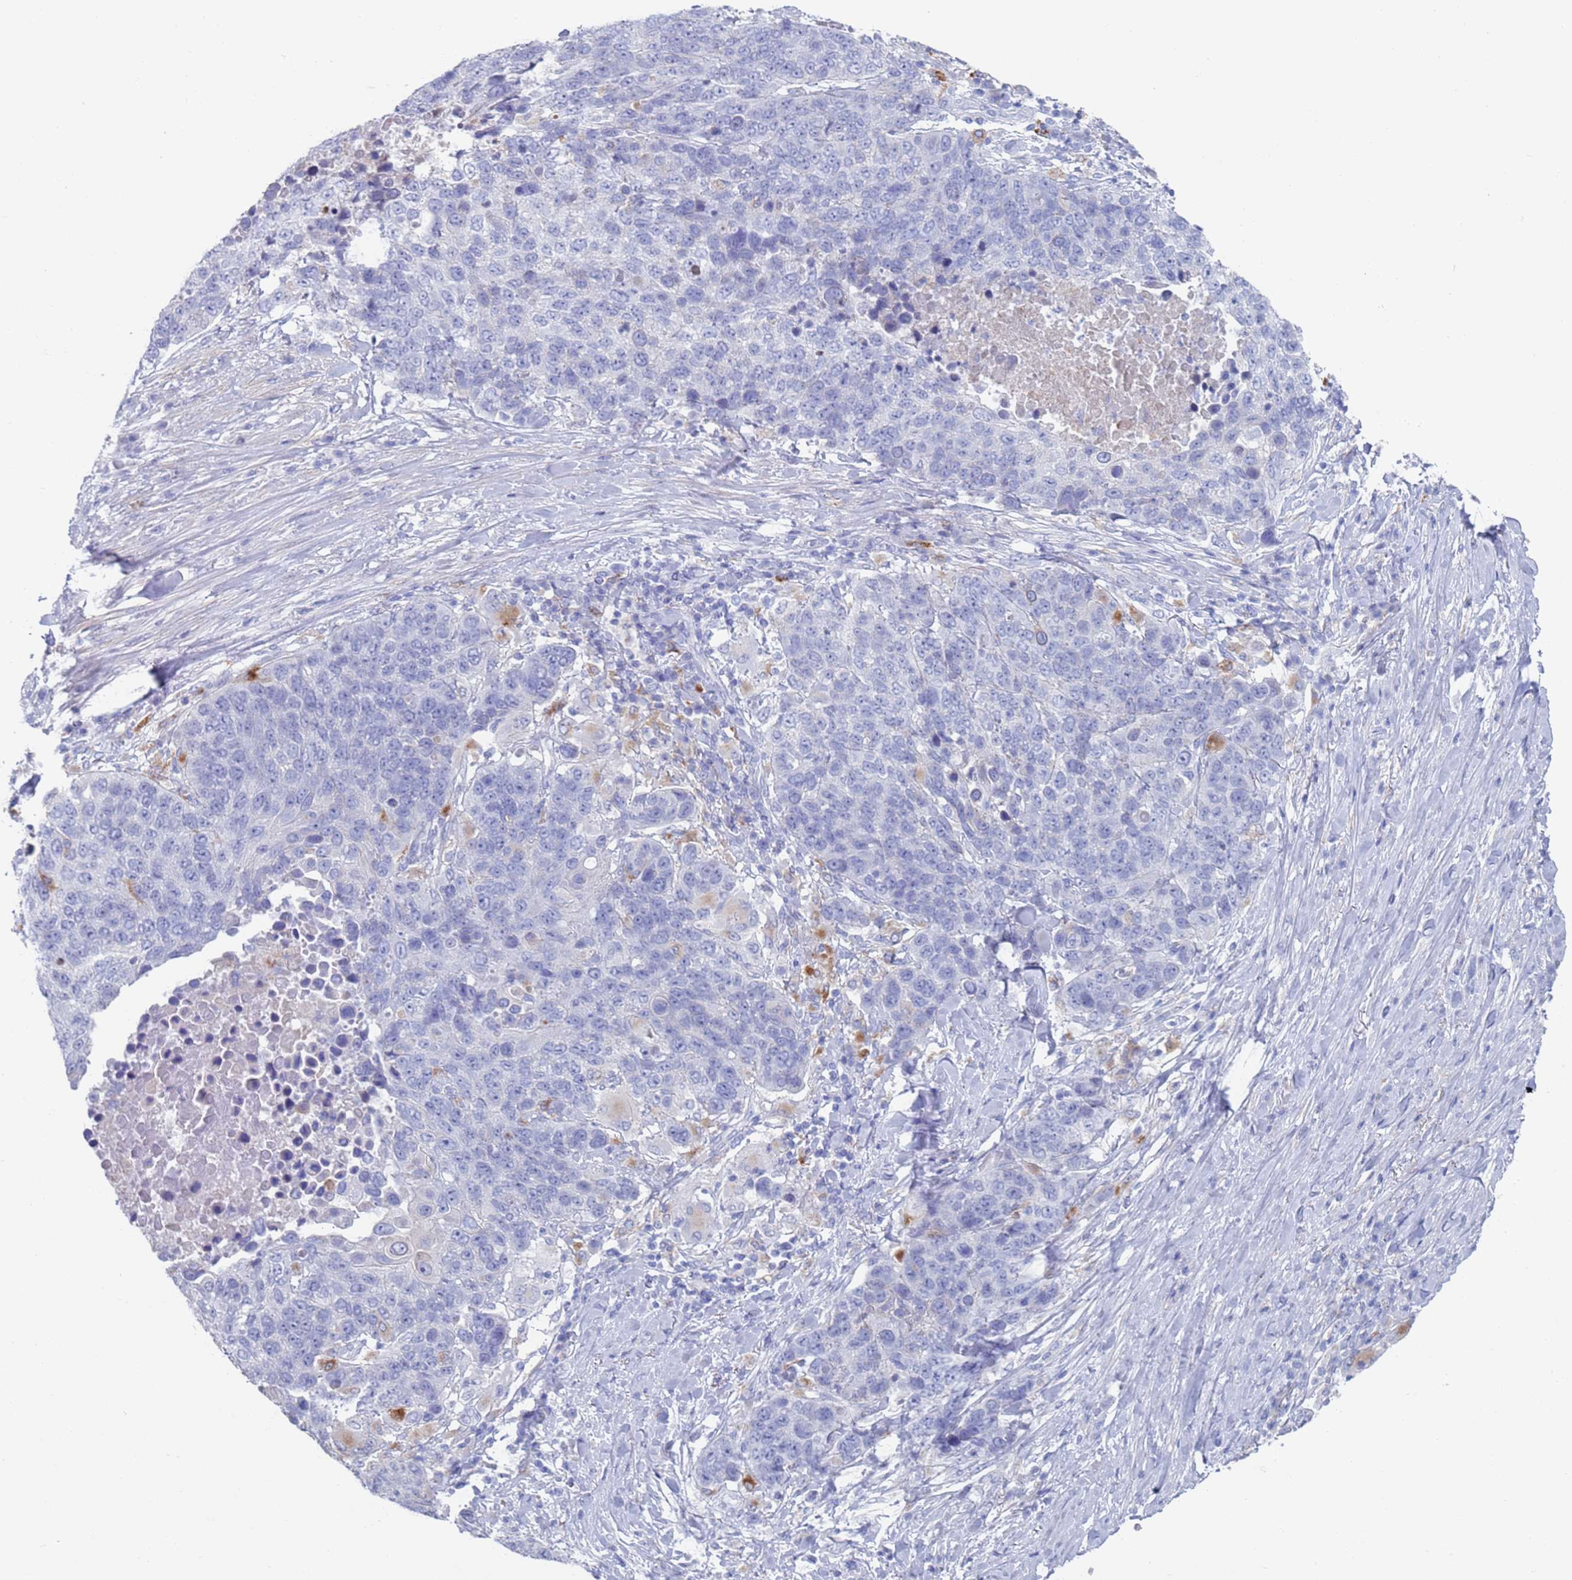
{"staining": {"intensity": "negative", "quantity": "none", "location": "none"}, "tissue": "lung cancer", "cell_type": "Tumor cells", "image_type": "cancer", "snomed": [{"axis": "morphology", "description": "Normal tissue, NOS"}, {"axis": "morphology", "description": "Squamous cell carcinoma, NOS"}, {"axis": "topography", "description": "Lymph node"}, {"axis": "topography", "description": "Lung"}], "caption": "High power microscopy micrograph of an immunohistochemistry (IHC) micrograph of lung cancer (squamous cell carcinoma), revealing no significant expression in tumor cells. (Stains: DAB (3,3'-diaminobenzidine) IHC with hematoxylin counter stain, Microscopy: brightfield microscopy at high magnification).", "gene": "FUCA1", "patient": {"sex": "male", "age": 66}}